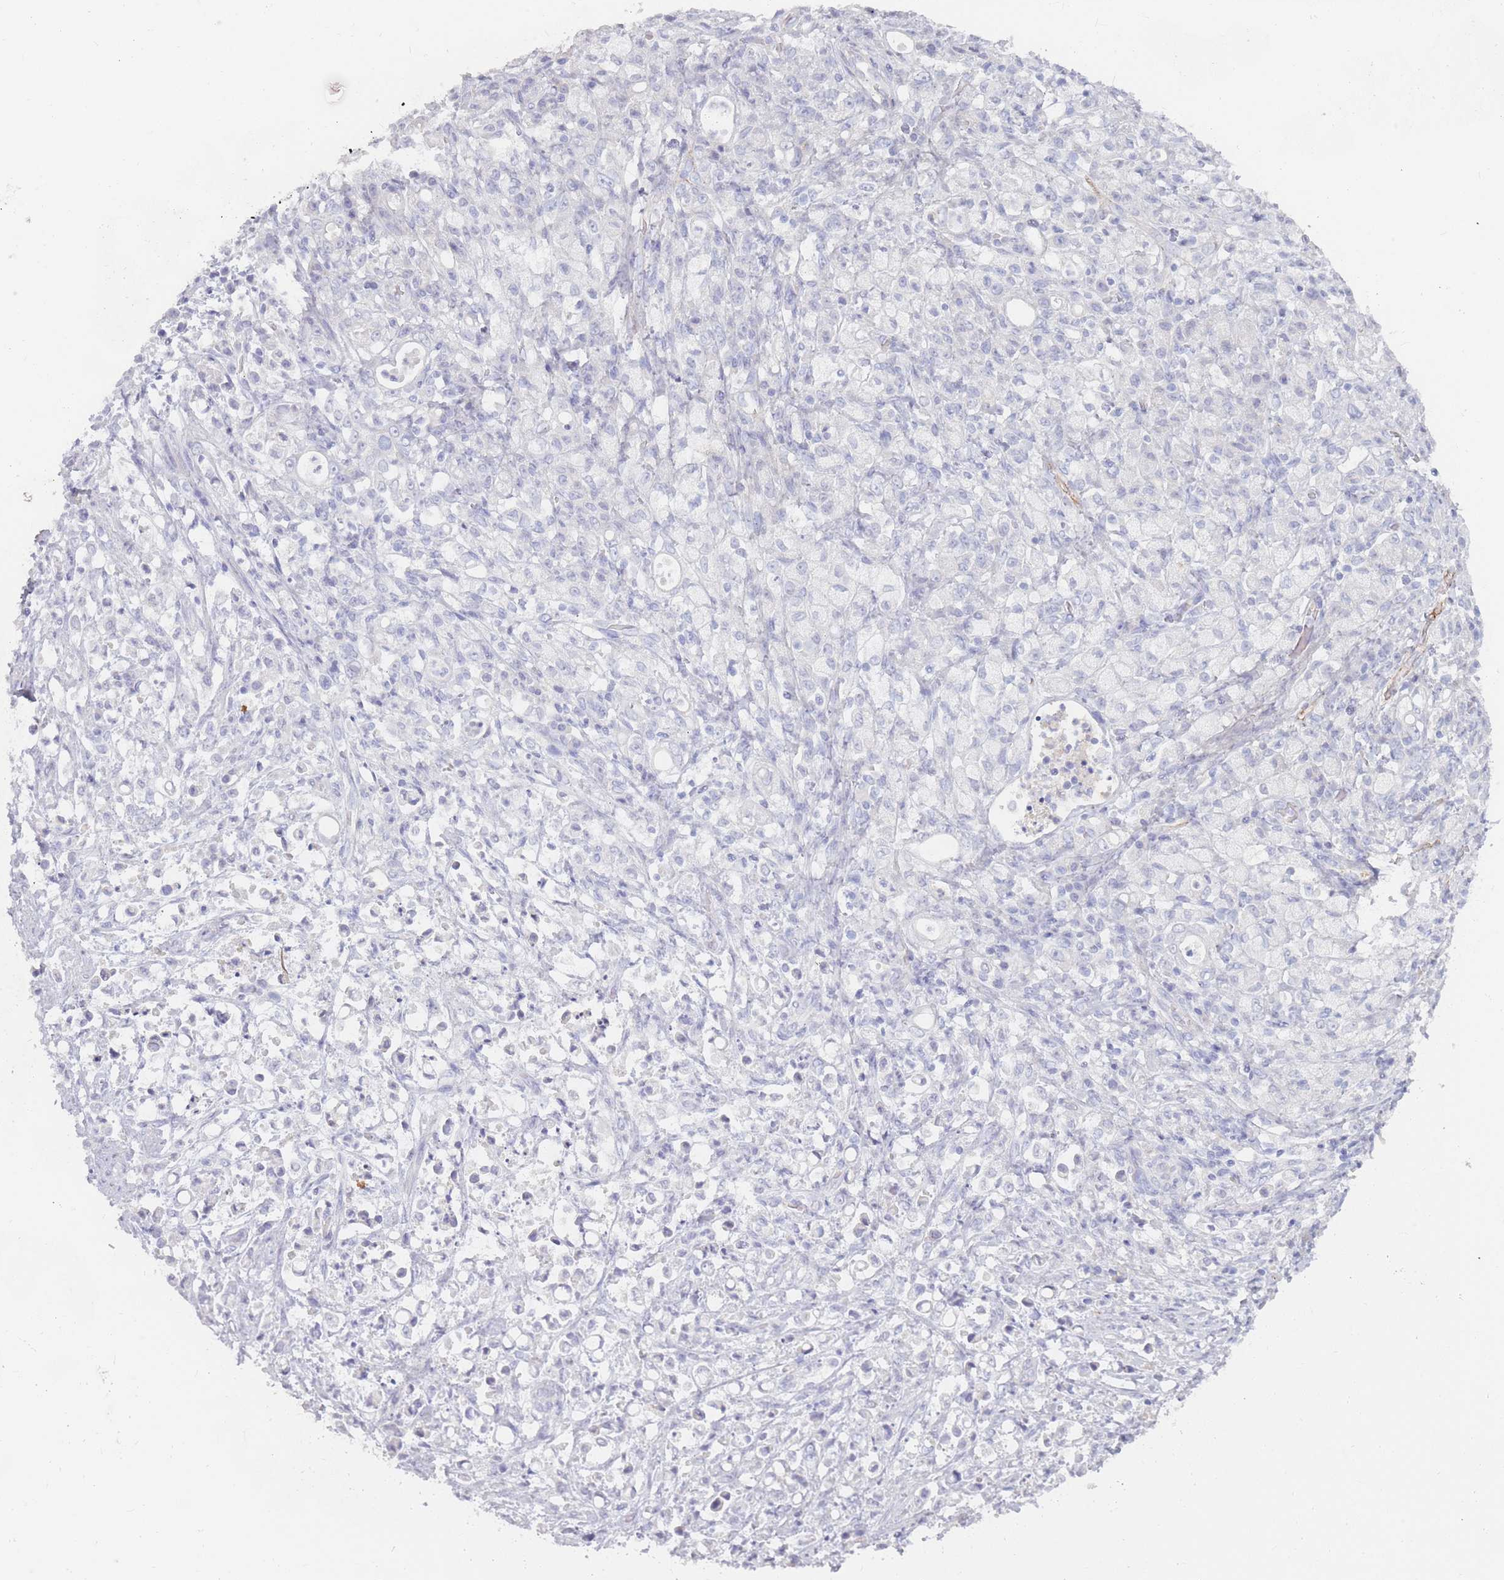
{"staining": {"intensity": "negative", "quantity": "none", "location": "none"}, "tissue": "stomach cancer", "cell_type": "Tumor cells", "image_type": "cancer", "snomed": [{"axis": "morphology", "description": "Adenocarcinoma, NOS"}, {"axis": "topography", "description": "Stomach"}], "caption": "Stomach cancer (adenocarcinoma) was stained to show a protein in brown. There is no significant staining in tumor cells.", "gene": "PRG4", "patient": {"sex": "female", "age": 60}}